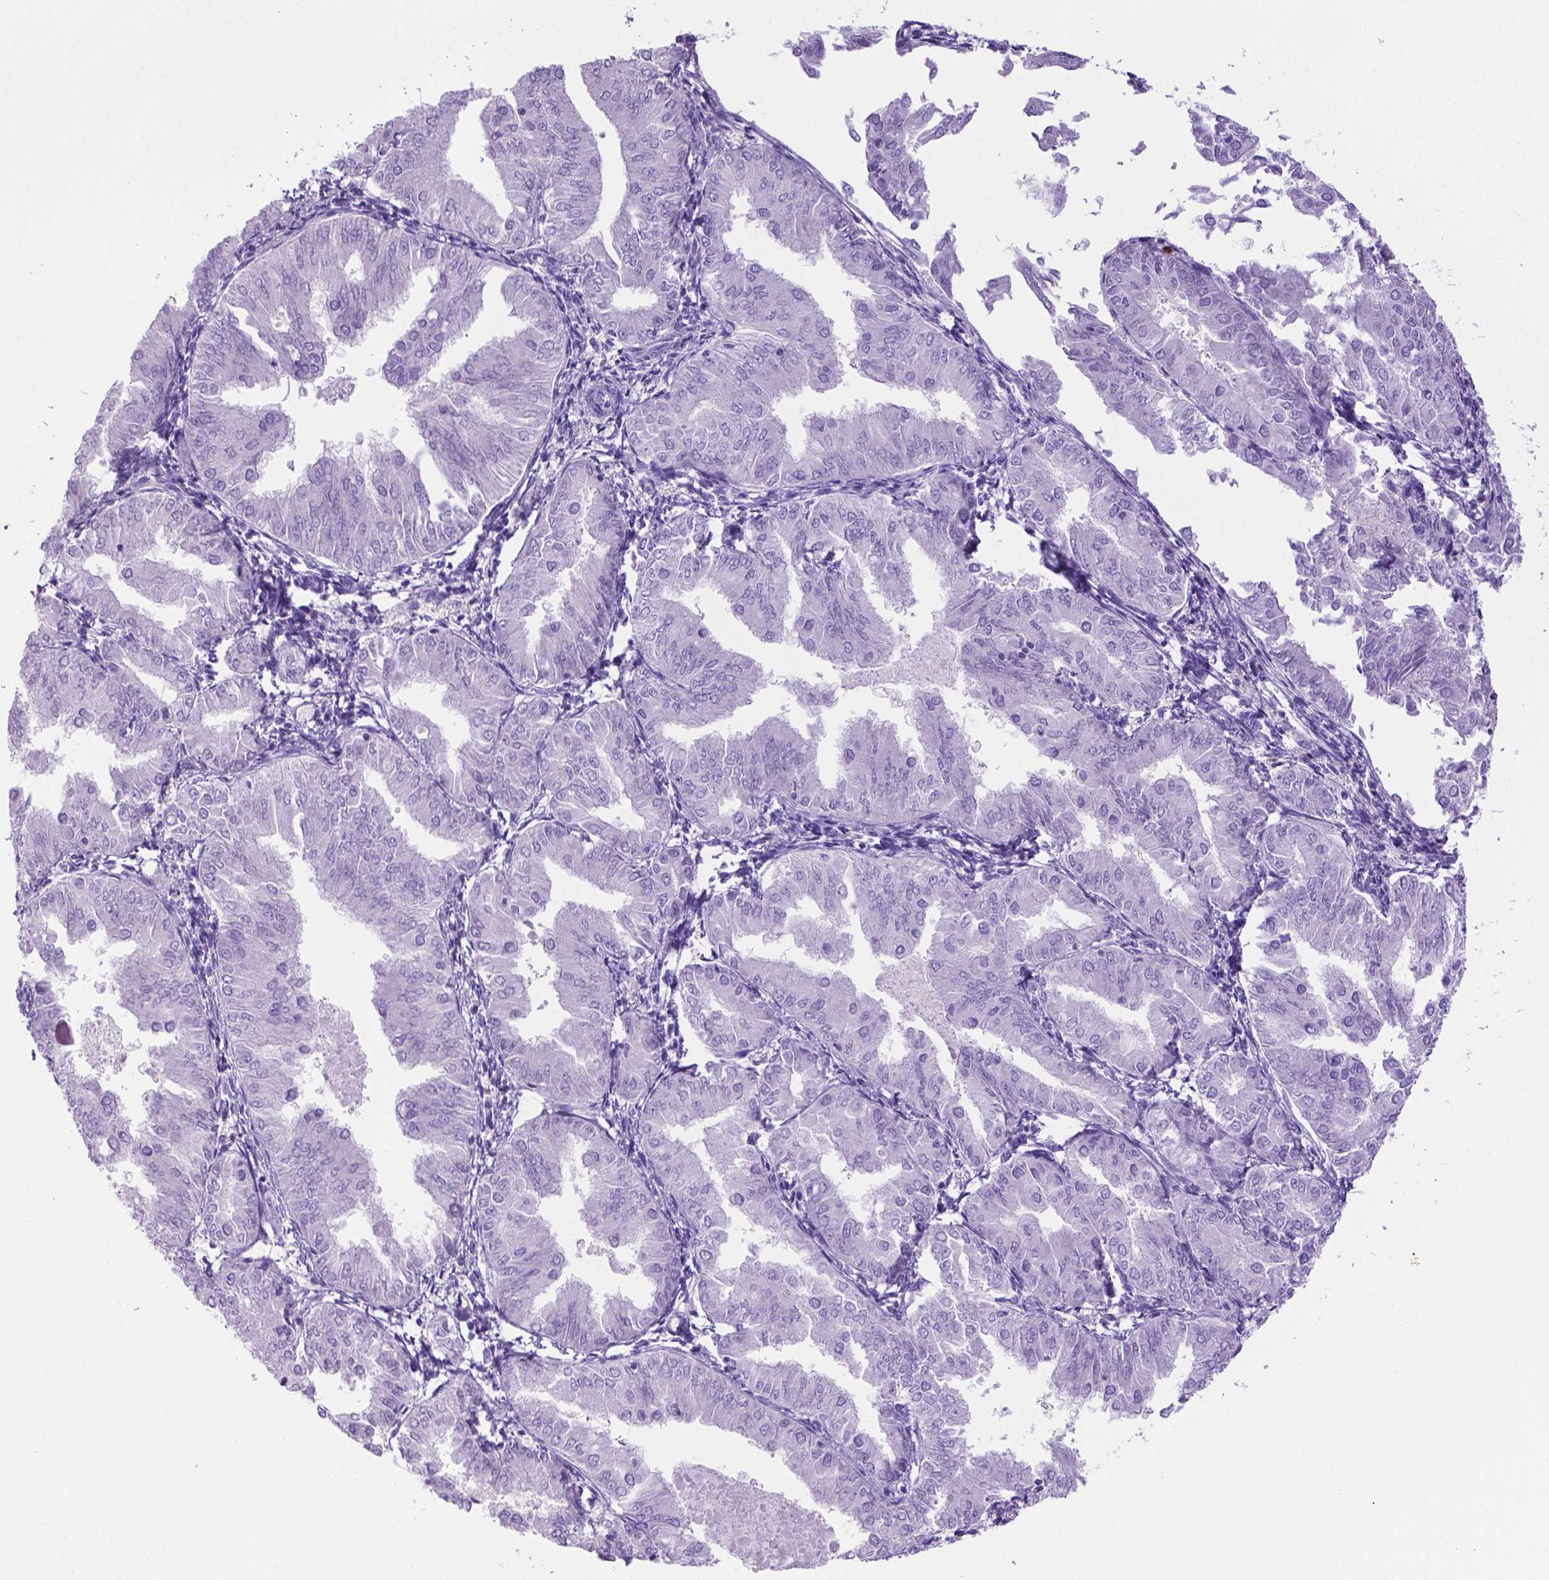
{"staining": {"intensity": "negative", "quantity": "none", "location": "none"}, "tissue": "endometrial cancer", "cell_type": "Tumor cells", "image_type": "cancer", "snomed": [{"axis": "morphology", "description": "Adenocarcinoma, NOS"}, {"axis": "topography", "description": "Endometrium"}], "caption": "This is an immunohistochemistry (IHC) histopathology image of human endometrial cancer. There is no expression in tumor cells.", "gene": "LZTR1", "patient": {"sex": "female", "age": 53}}